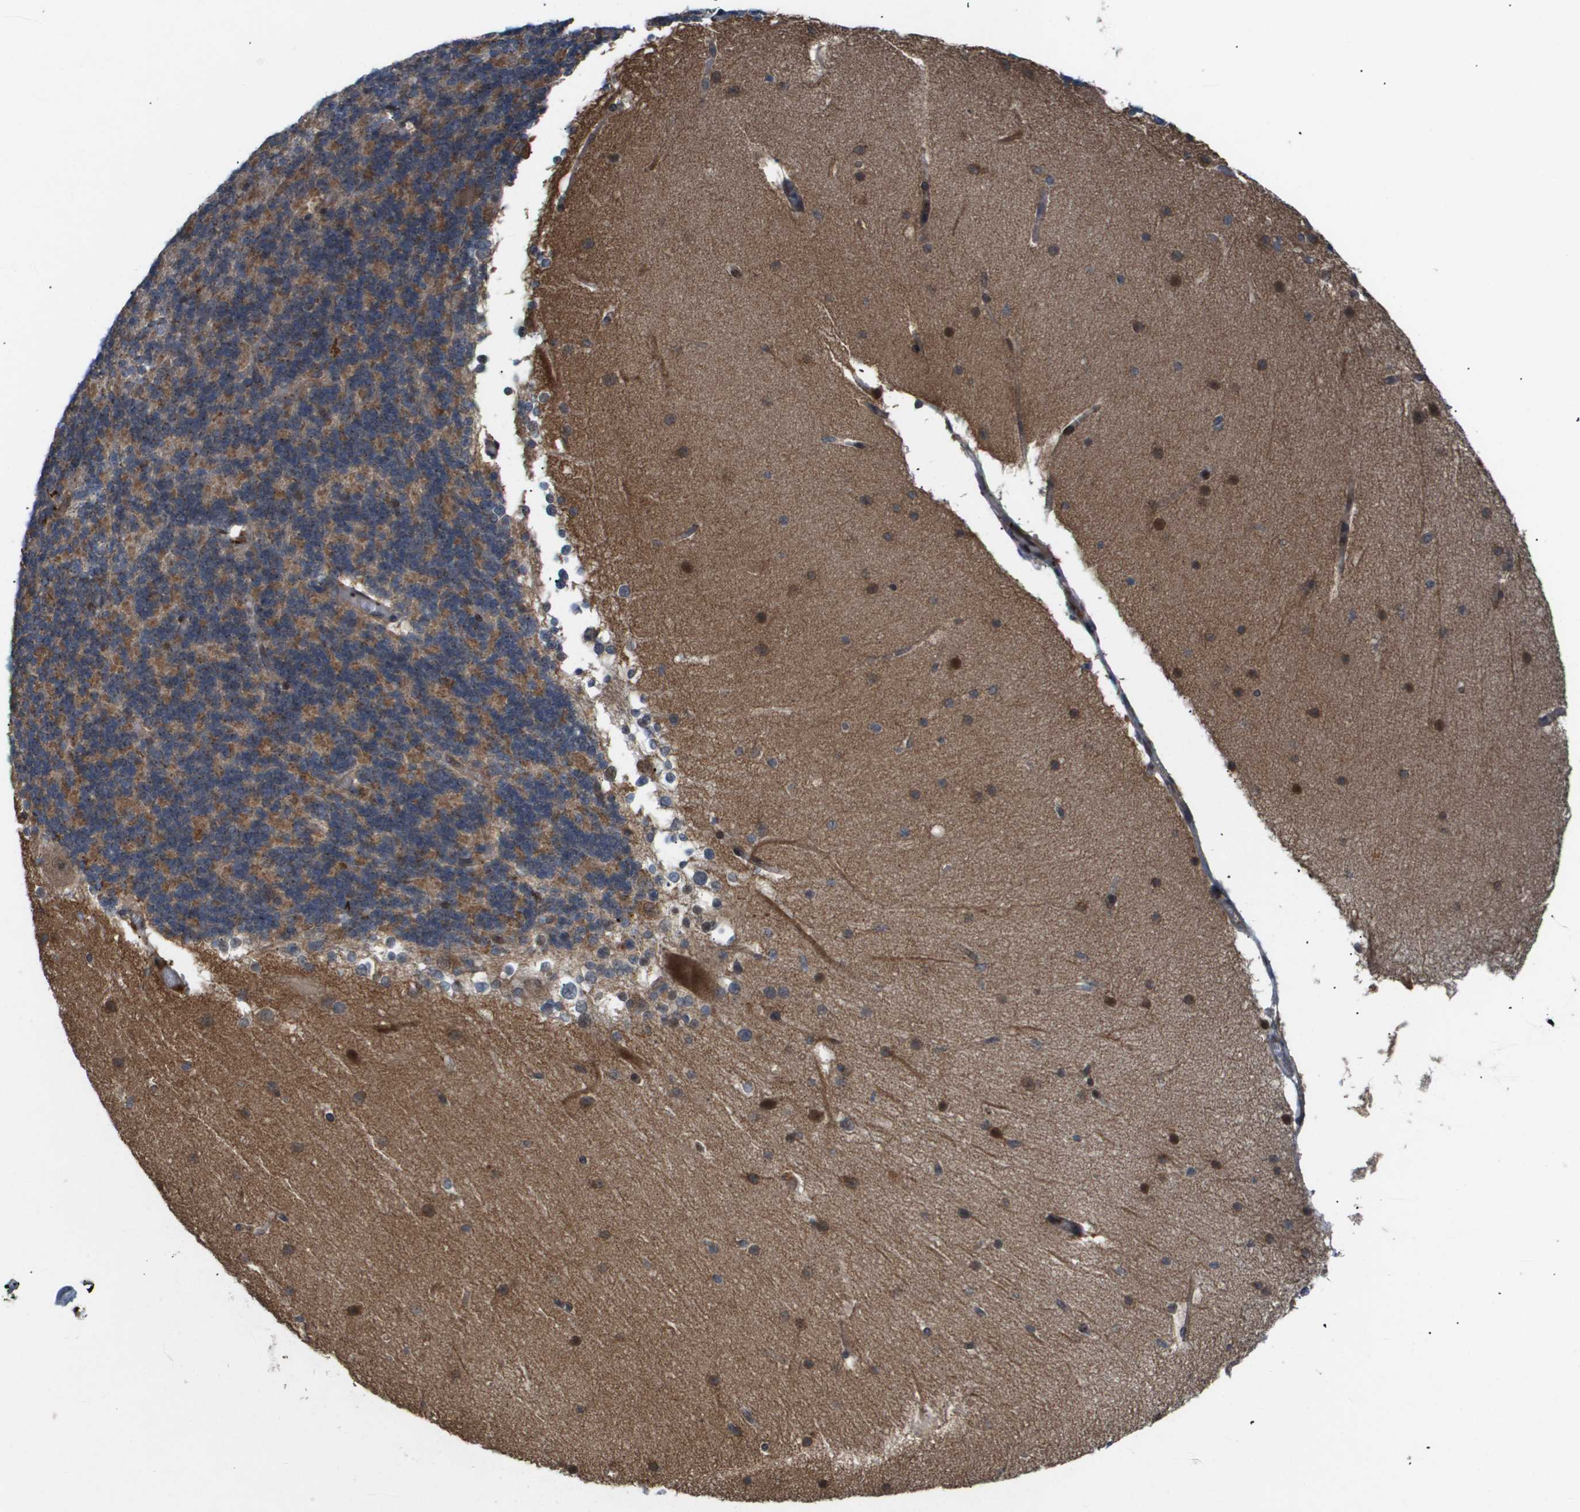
{"staining": {"intensity": "negative", "quantity": "none", "location": "none"}, "tissue": "cerebellum", "cell_type": "Cells in granular layer", "image_type": "normal", "snomed": [{"axis": "morphology", "description": "Normal tissue, NOS"}, {"axis": "topography", "description": "Cerebellum"}], "caption": "DAB (3,3'-diaminobenzidine) immunohistochemical staining of normal human cerebellum shows no significant expression in cells in granular layer. Nuclei are stained in blue.", "gene": "PDGFB", "patient": {"sex": "female", "age": 19}}